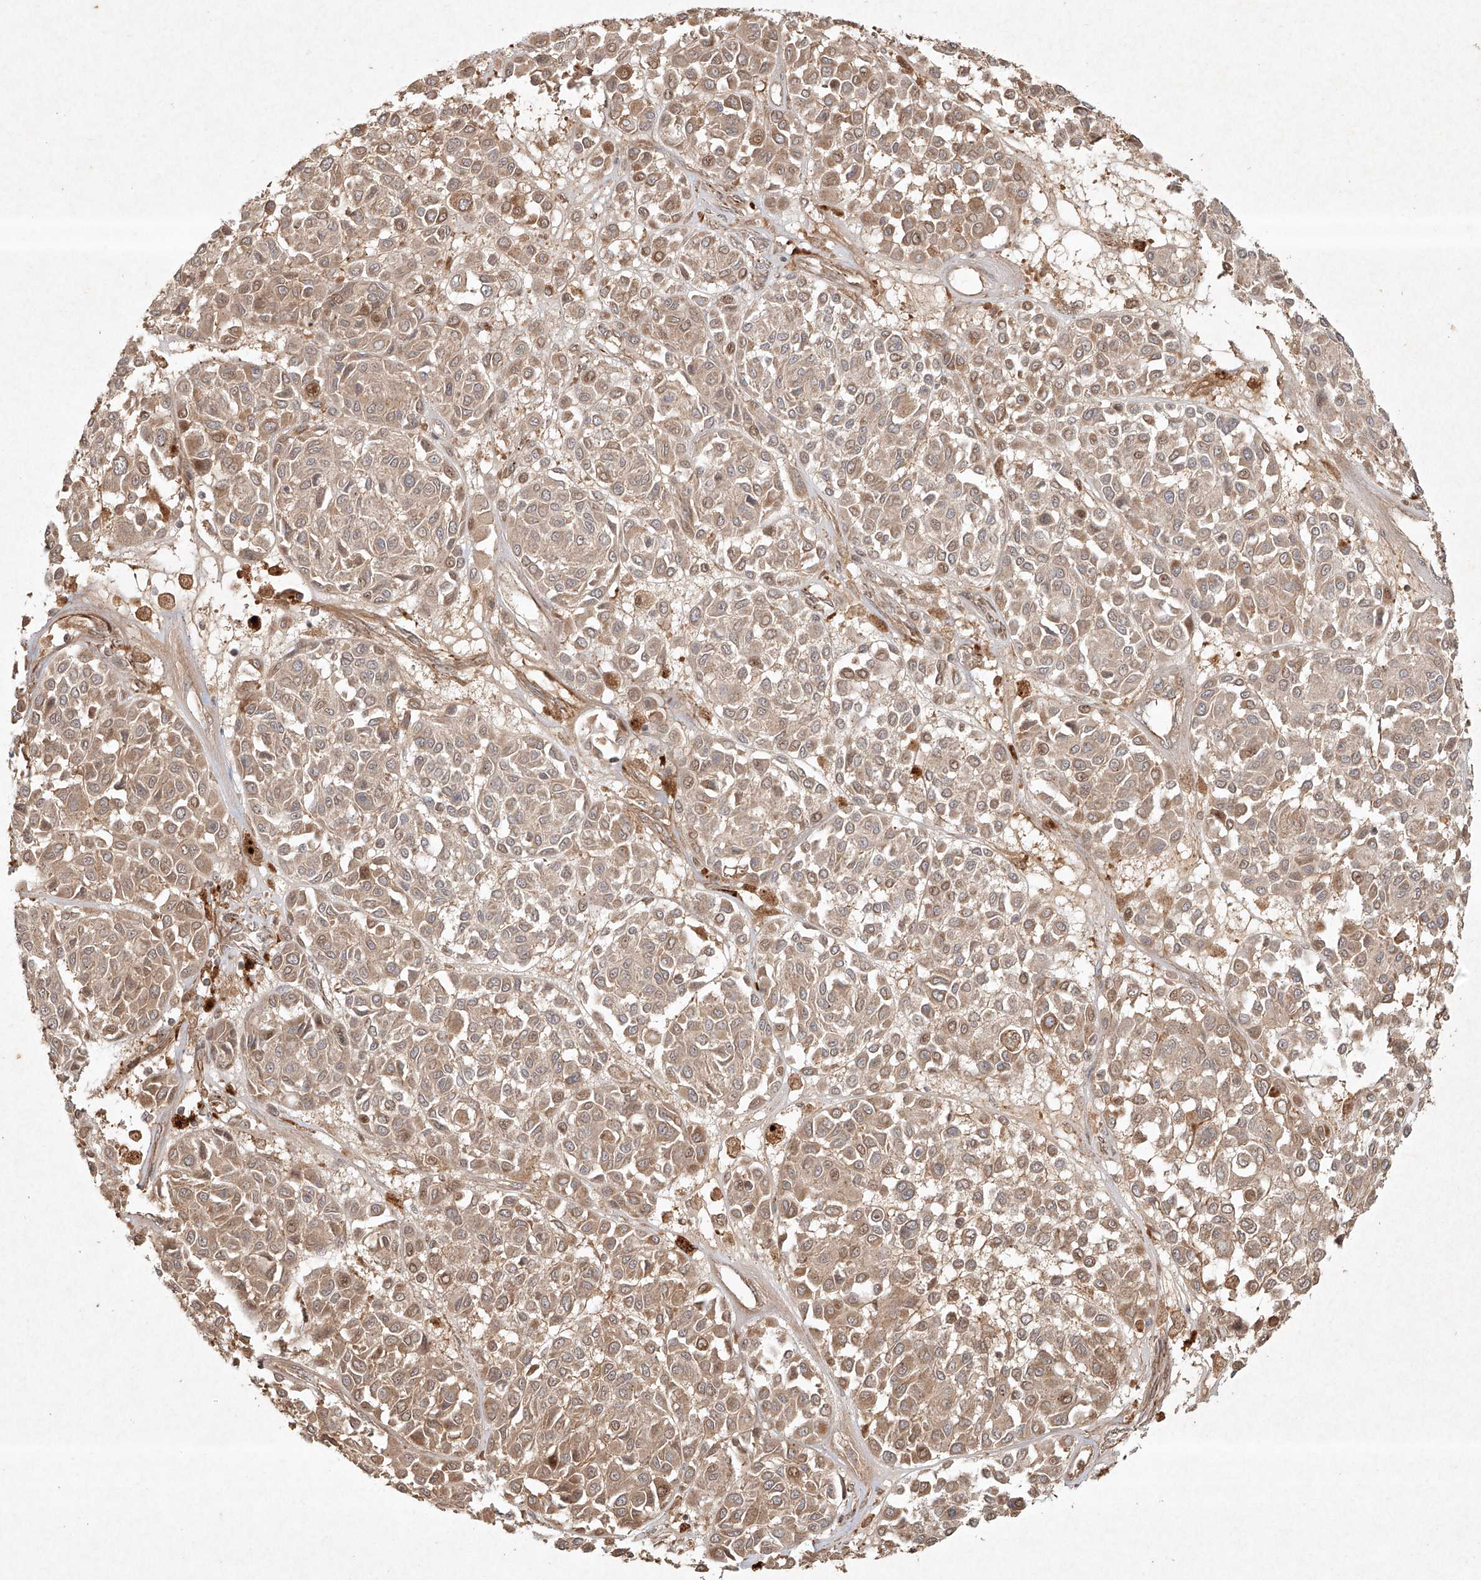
{"staining": {"intensity": "moderate", "quantity": ">75%", "location": "cytoplasmic/membranous"}, "tissue": "melanoma", "cell_type": "Tumor cells", "image_type": "cancer", "snomed": [{"axis": "morphology", "description": "Malignant melanoma, Metastatic site"}, {"axis": "topography", "description": "Soft tissue"}], "caption": "Brown immunohistochemical staining in malignant melanoma (metastatic site) exhibits moderate cytoplasmic/membranous positivity in approximately >75% of tumor cells.", "gene": "CYYR1", "patient": {"sex": "male", "age": 41}}